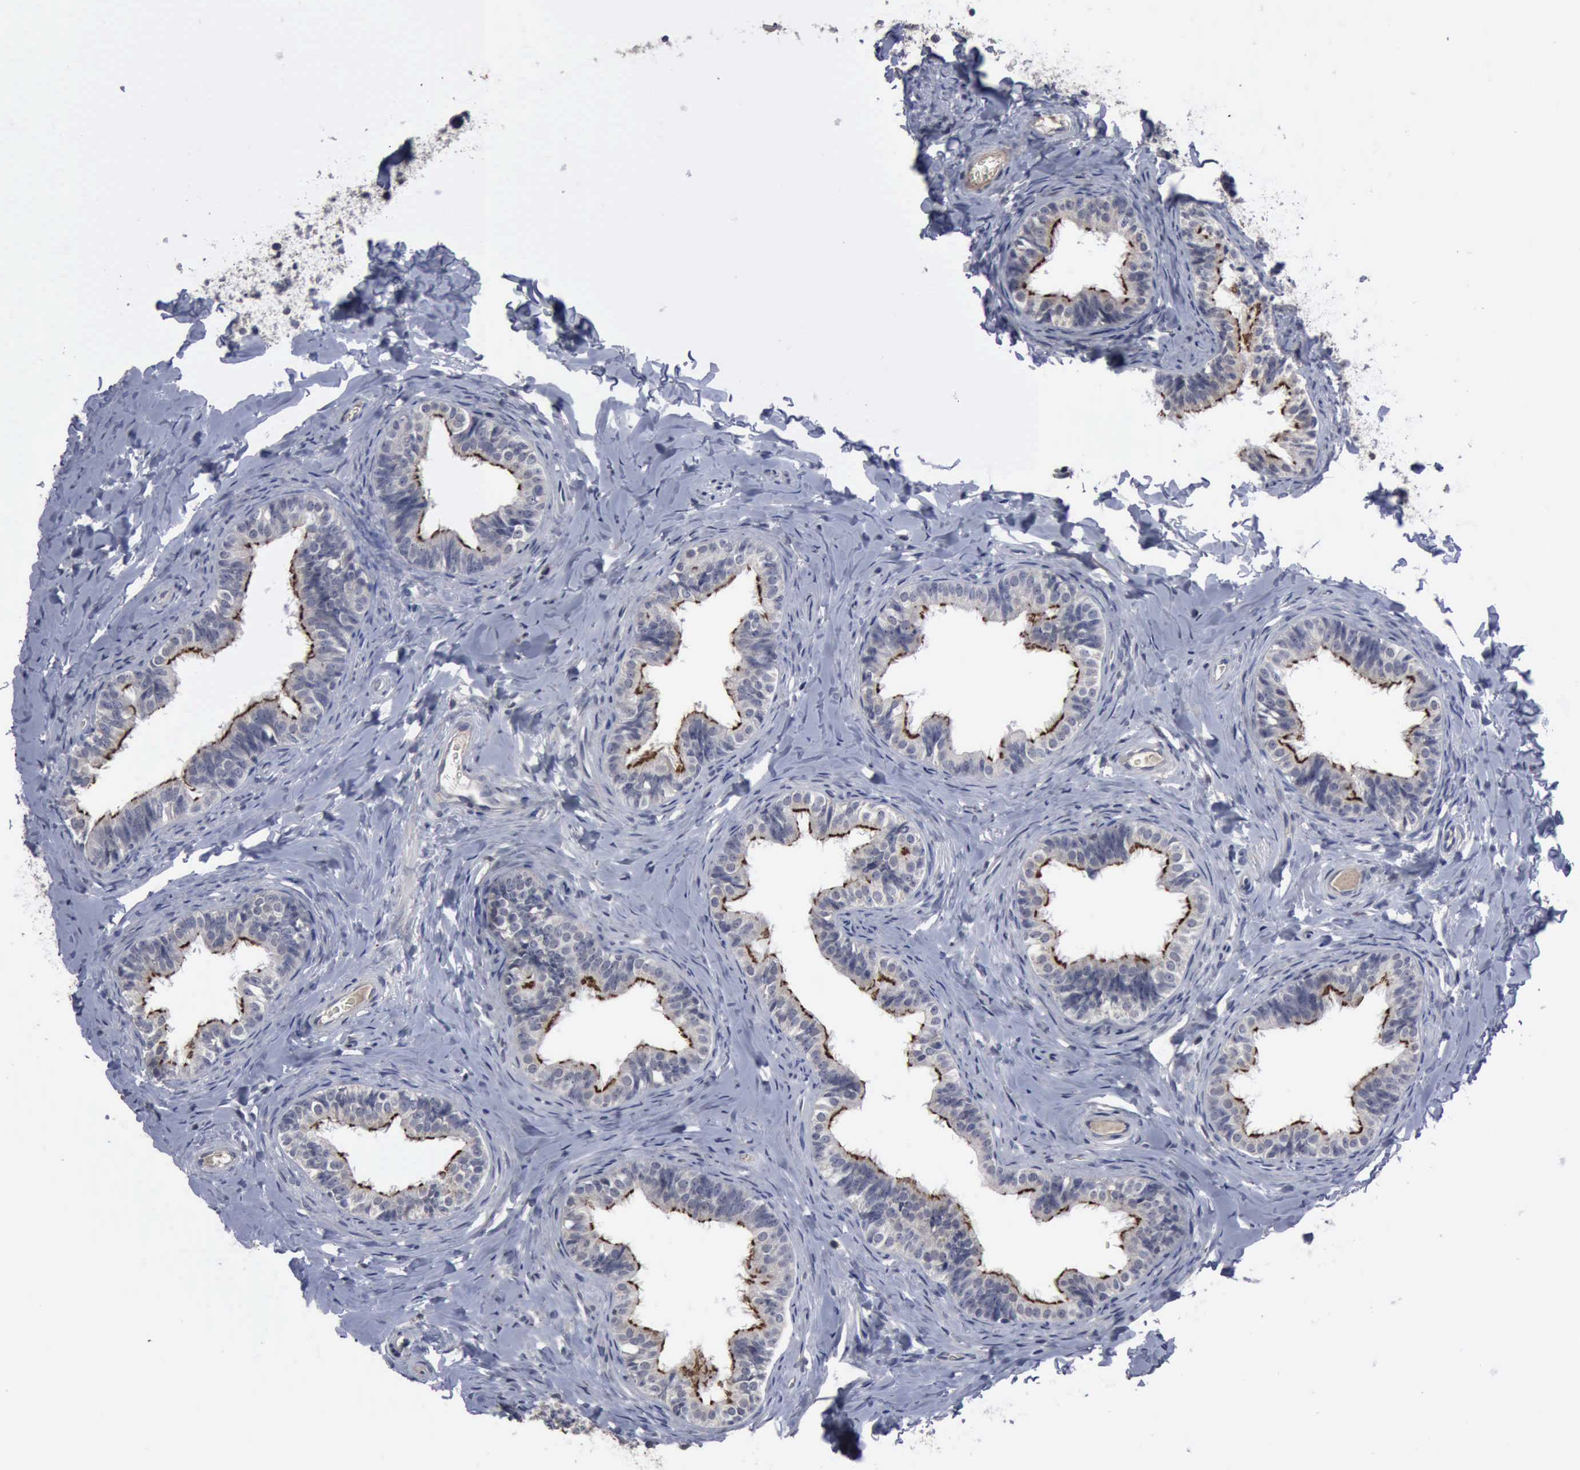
{"staining": {"intensity": "moderate", "quantity": ">75%", "location": "cytoplasmic/membranous"}, "tissue": "epididymis", "cell_type": "Glandular cells", "image_type": "normal", "snomed": [{"axis": "morphology", "description": "Normal tissue, NOS"}, {"axis": "topography", "description": "Epididymis"}], "caption": "Epididymis stained with a brown dye displays moderate cytoplasmic/membranous positive staining in about >75% of glandular cells.", "gene": "MYO18B", "patient": {"sex": "male", "age": 26}}